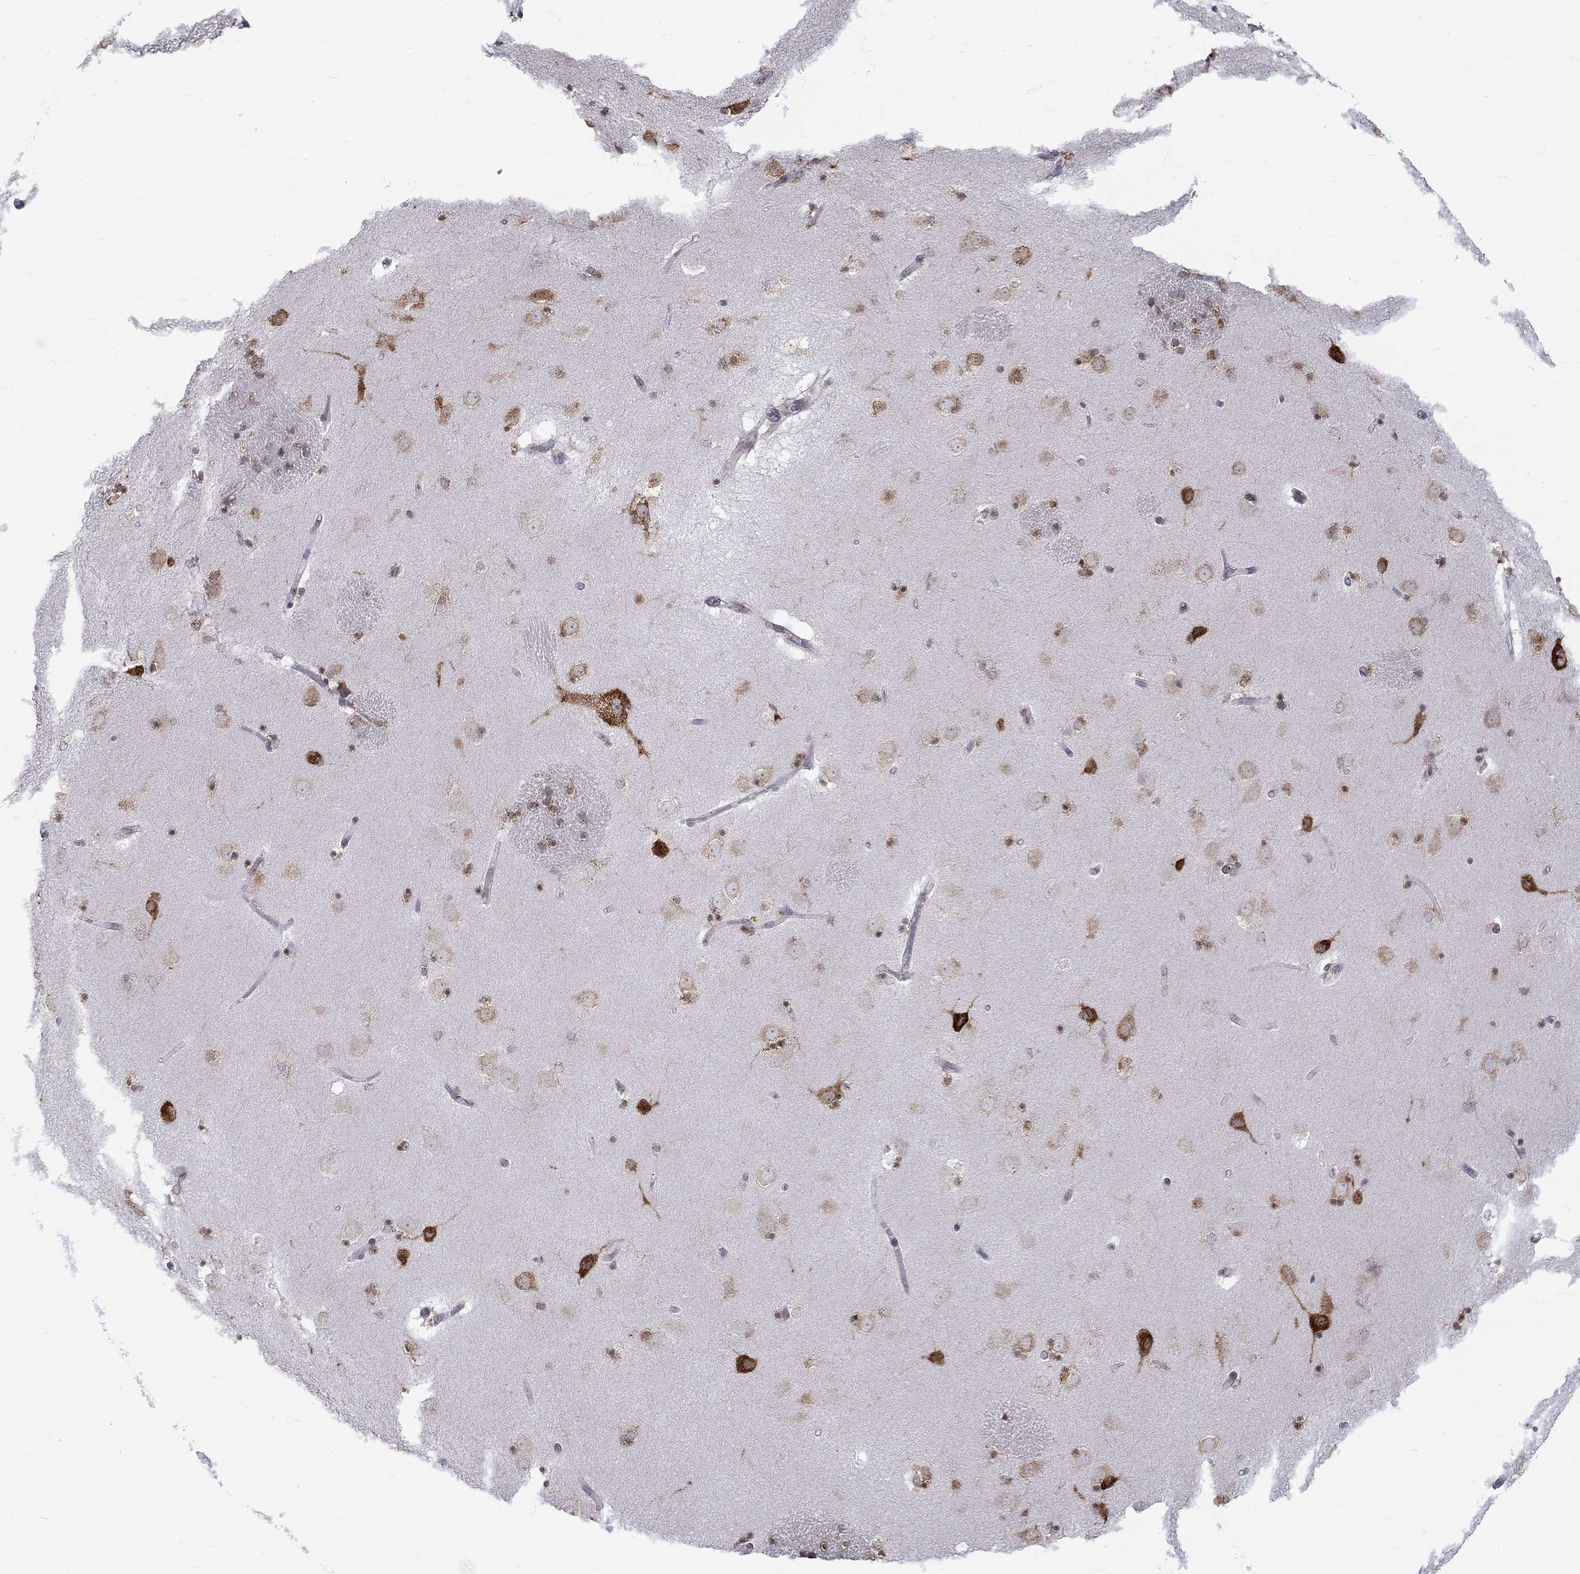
{"staining": {"intensity": "moderate", "quantity": "<25%", "location": "cytoplasmic/membranous"}, "tissue": "caudate", "cell_type": "Glial cells", "image_type": "normal", "snomed": [{"axis": "morphology", "description": "Normal tissue, NOS"}, {"axis": "topography", "description": "Lateral ventricle wall"}], "caption": "Immunohistochemistry staining of normal caudate, which shows low levels of moderate cytoplasmic/membranous staining in approximately <25% of glial cells indicating moderate cytoplasmic/membranous protein expression. The staining was performed using DAB (brown) for protein detection and nuclei were counterstained in hematoxylin (blue).", "gene": "PABPC4", "patient": {"sex": "male", "age": 51}}